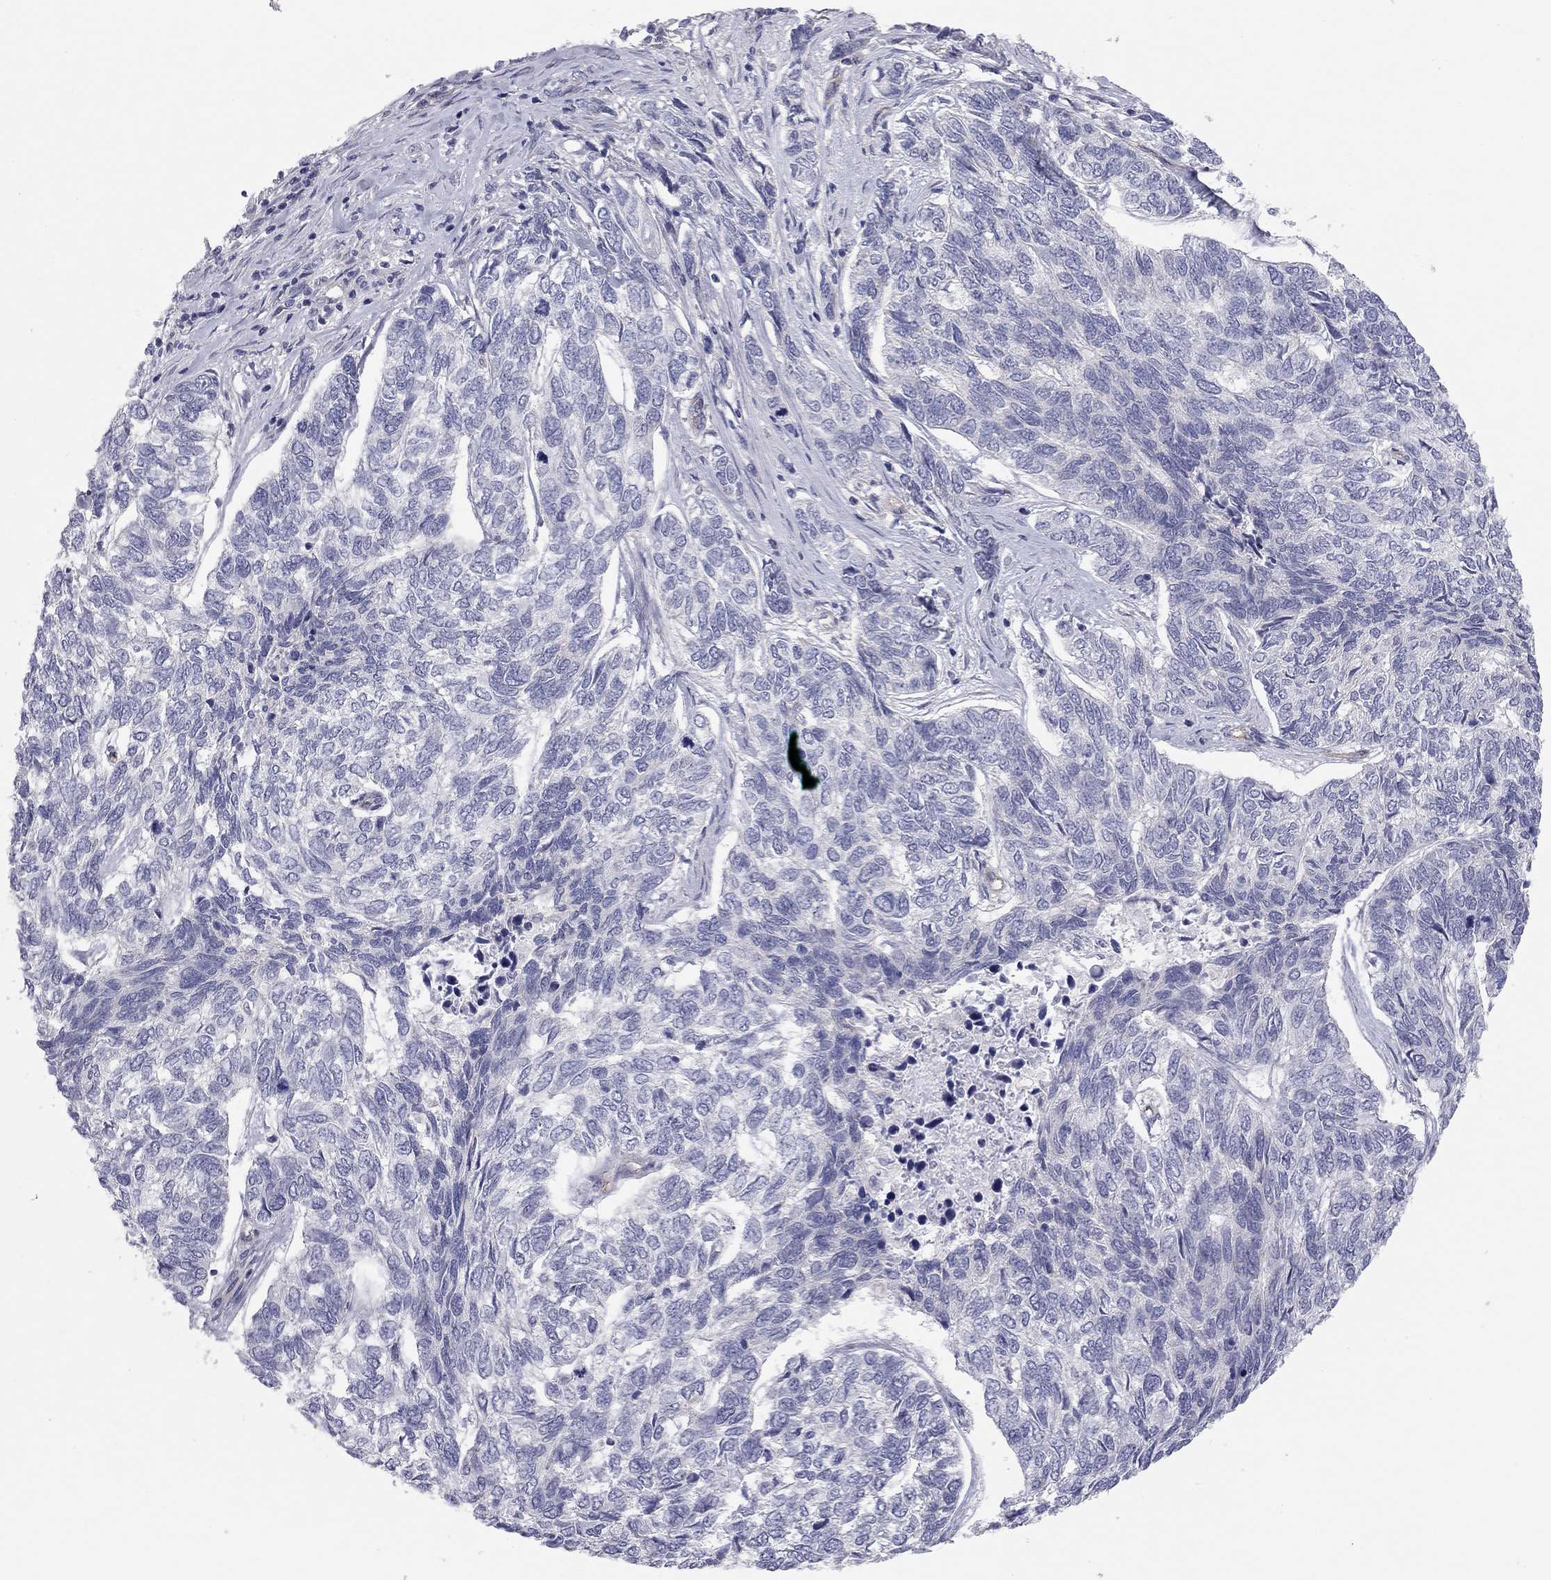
{"staining": {"intensity": "negative", "quantity": "none", "location": "none"}, "tissue": "skin cancer", "cell_type": "Tumor cells", "image_type": "cancer", "snomed": [{"axis": "morphology", "description": "Basal cell carcinoma"}, {"axis": "topography", "description": "Skin"}], "caption": "The image demonstrates no staining of tumor cells in skin cancer.", "gene": "GPRC5B", "patient": {"sex": "female", "age": 65}}